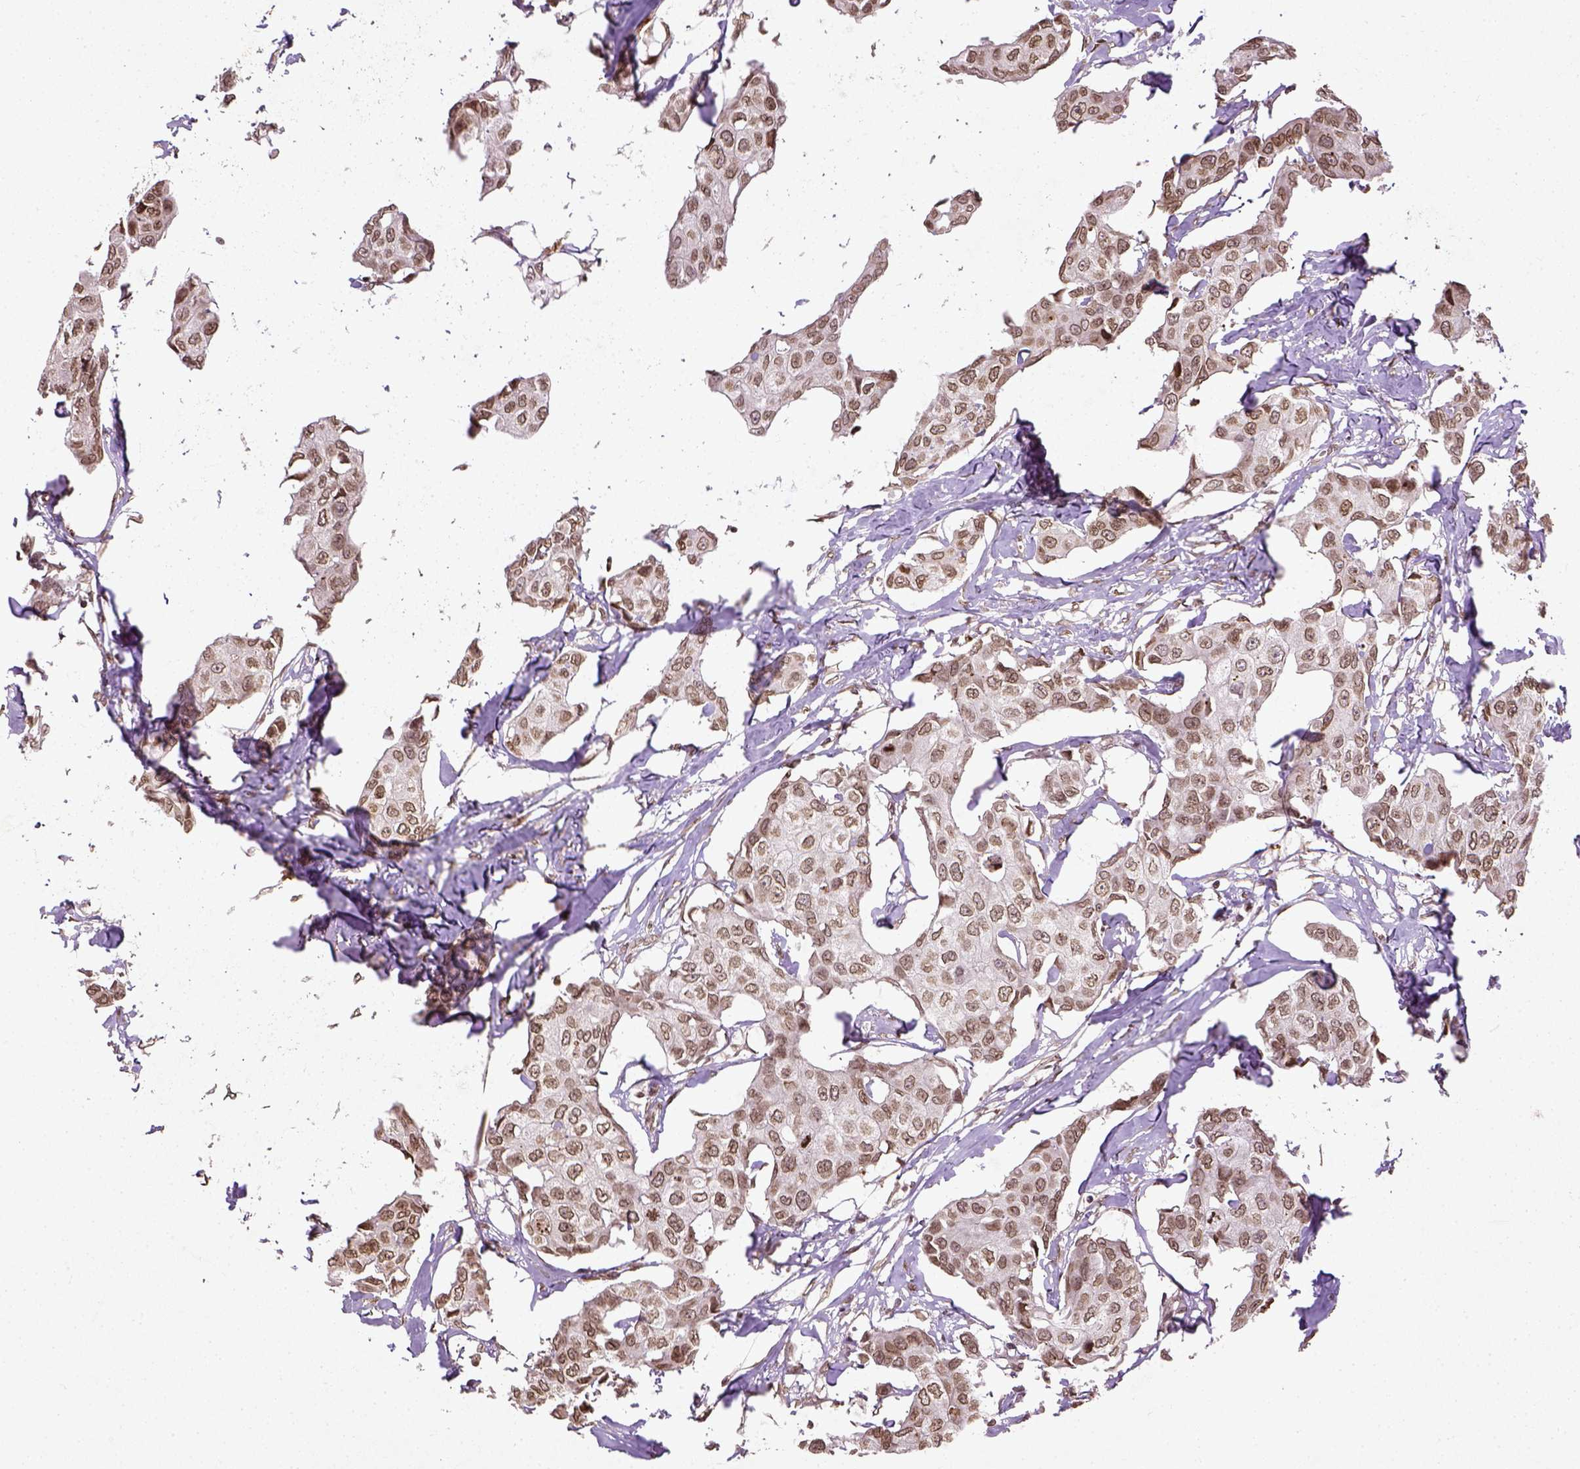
{"staining": {"intensity": "moderate", "quantity": ">75%", "location": "nuclear"}, "tissue": "breast cancer", "cell_type": "Tumor cells", "image_type": "cancer", "snomed": [{"axis": "morphology", "description": "Duct carcinoma"}, {"axis": "topography", "description": "Breast"}], "caption": "An image of human breast cancer stained for a protein shows moderate nuclear brown staining in tumor cells.", "gene": "BANF1", "patient": {"sex": "female", "age": 80}}